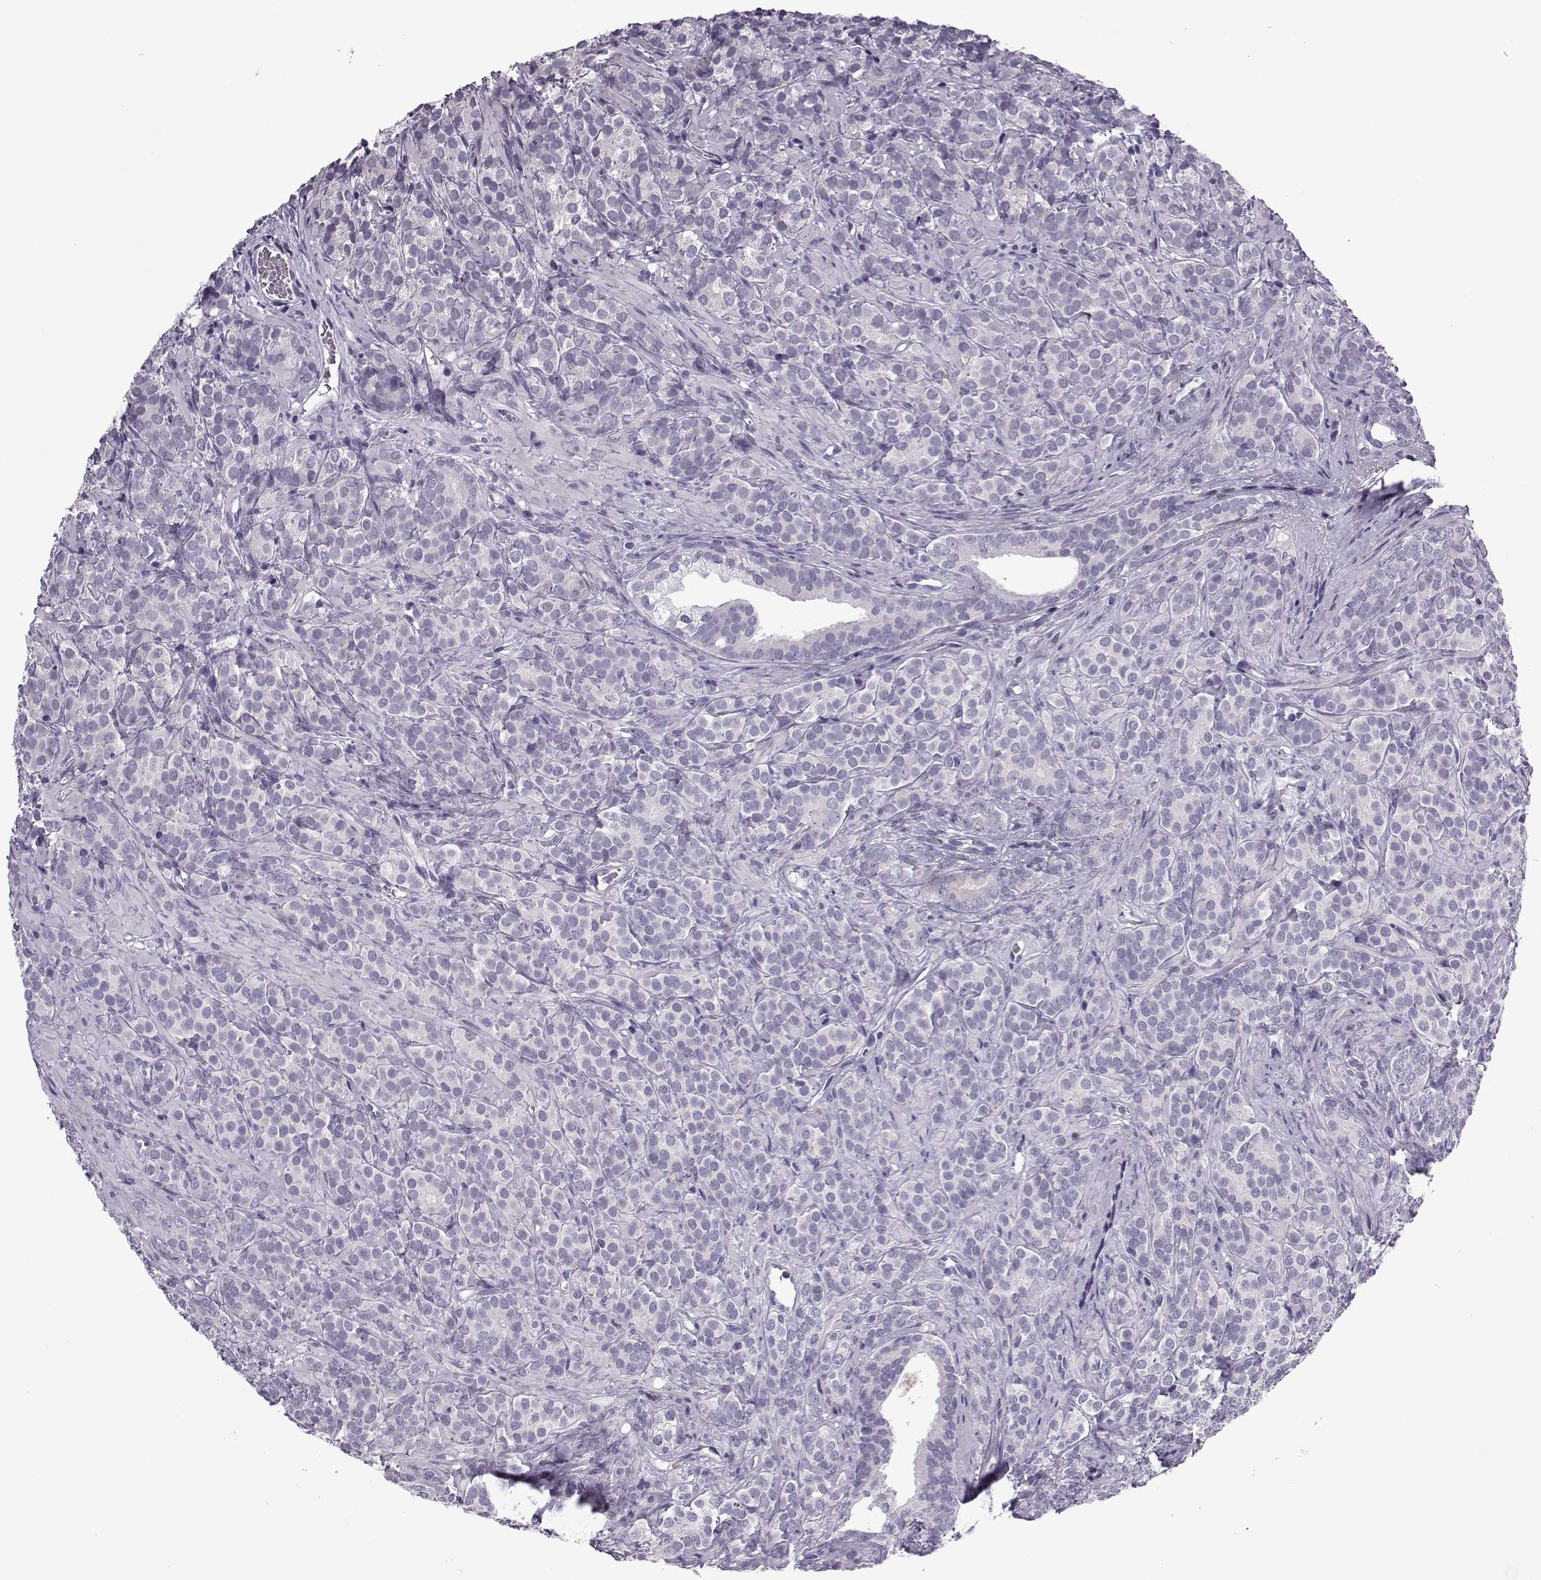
{"staining": {"intensity": "negative", "quantity": "none", "location": "none"}, "tissue": "prostate cancer", "cell_type": "Tumor cells", "image_type": "cancer", "snomed": [{"axis": "morphology", "description": "Adenocarcinoma, High grade"}, {"axis": "topography", "description": "Prostate"}], "caption": "Prostate cancer (high-grade adenocarcinoma) was stained to show a protein in brown. There is no significant positivity in tumor cells.", "gene": "OIP5", "patient": {"sex": "male", "age": 84}}